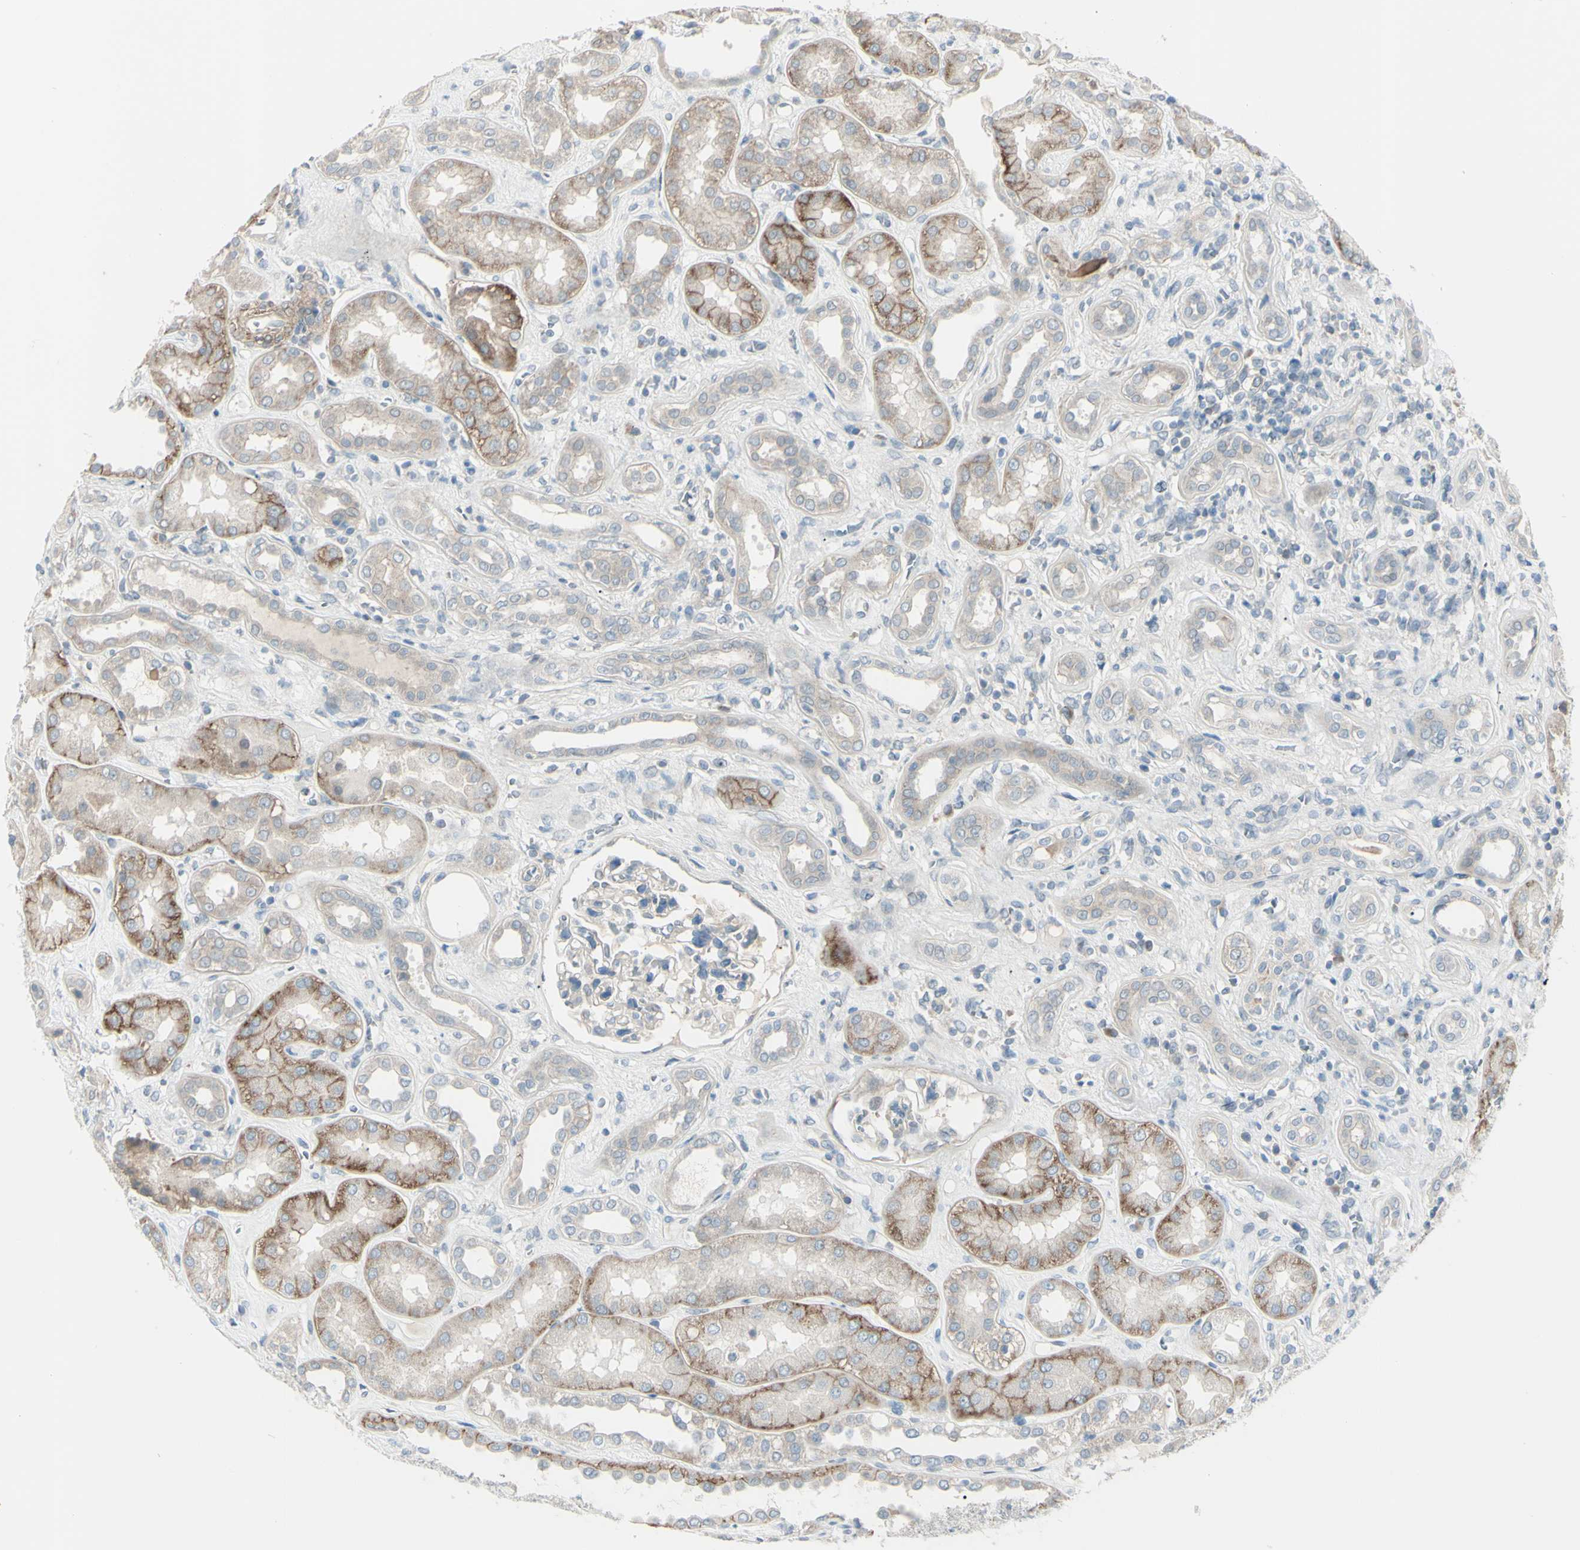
{"staining": {"intensity": "negative", "quantity": "none", "location": "none"}, "tissue": "kidney", "cell_type": "Cells in glomeruli", "image_type": "normal", "snomed": [{"axis": "morphology", "description": "Normal tissue, NOS"}, {"axis": "topography", "description": "Kidney"}], "caption": "A high-resolution photomicrograph shows IHC staining of normal kidney, which reveals no significant positivity in cells in glomeruli.", "gene": "LRRK1", "patient": {"sex": "male", "age": 59}}